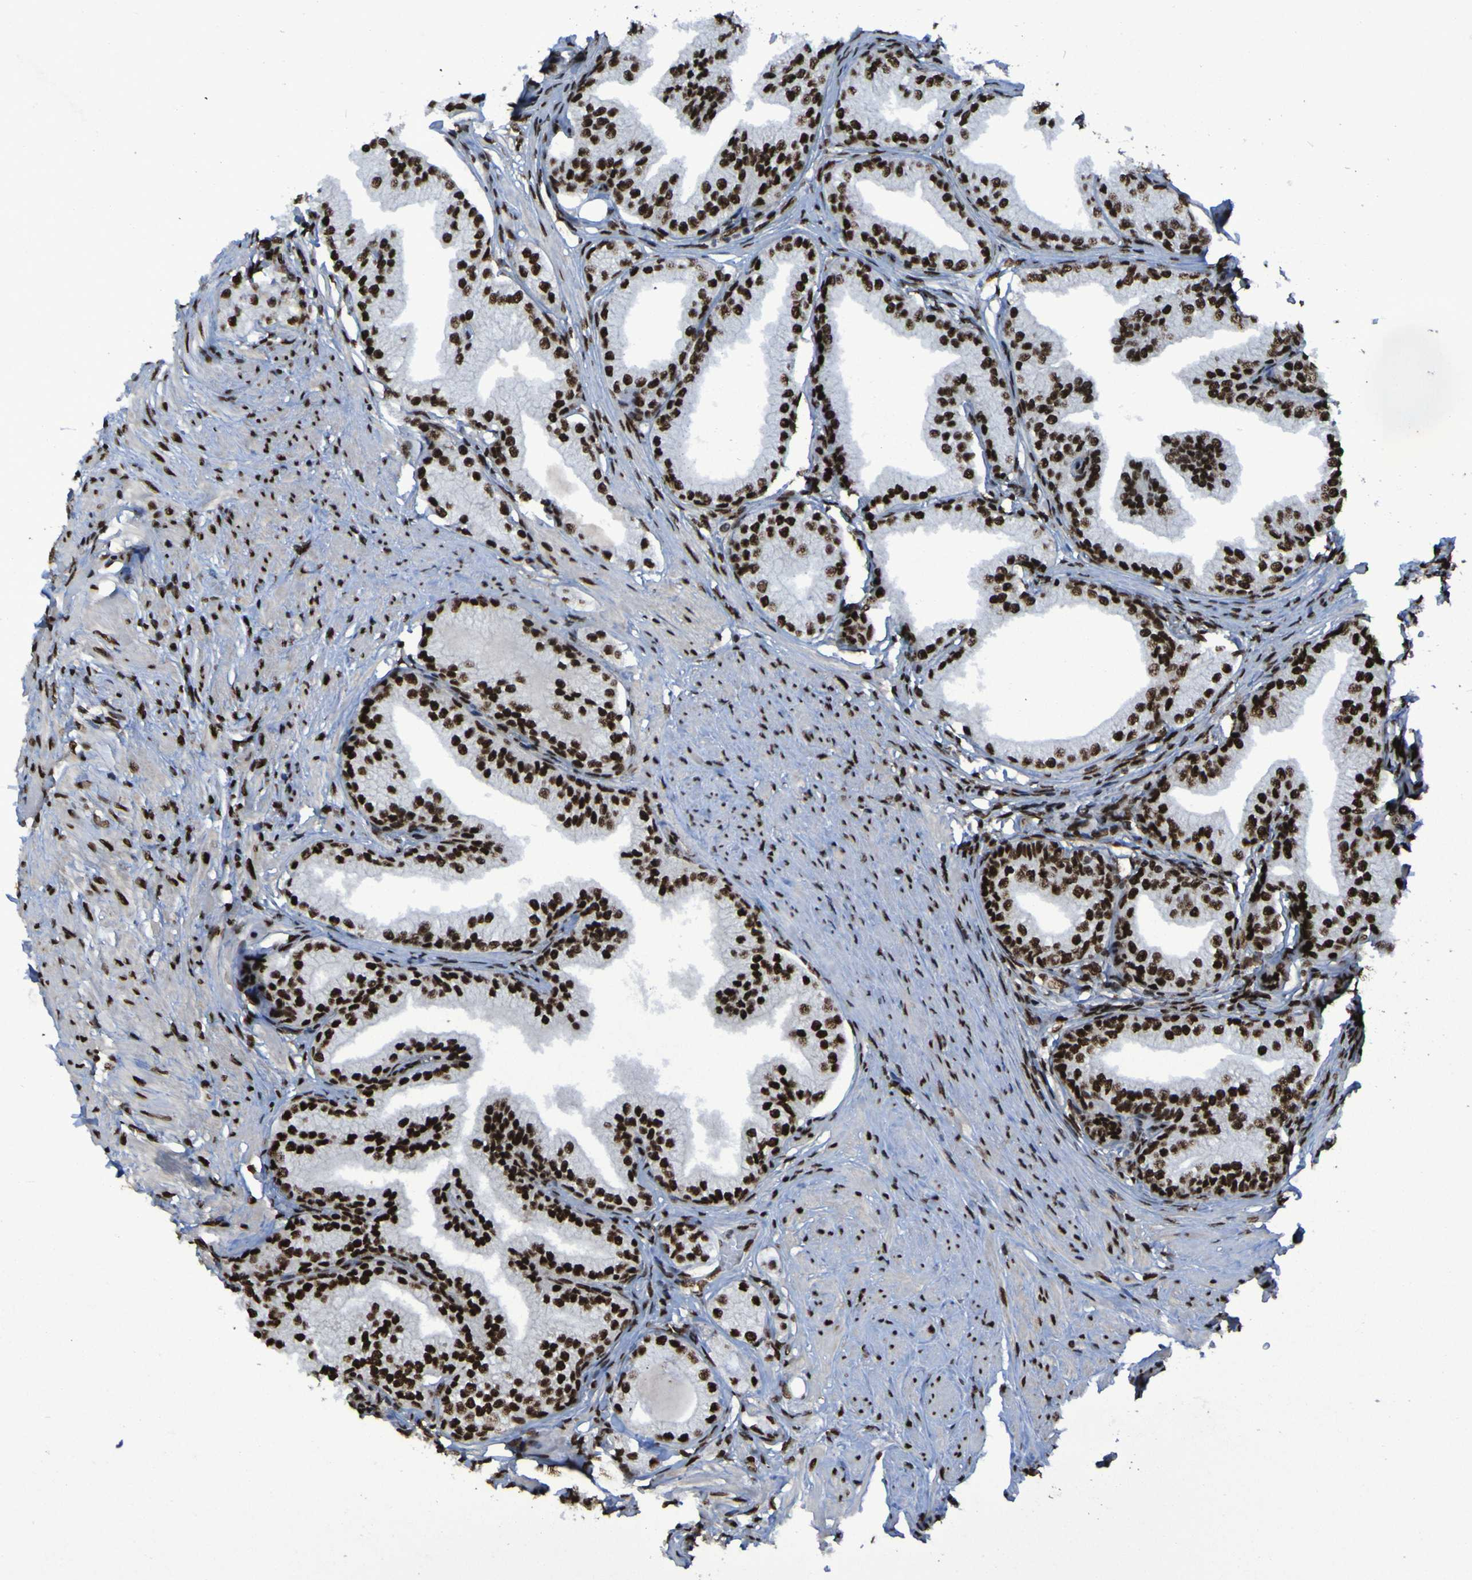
{"staining": {"intensity": "strong", "quantity": ">75%", "location": "nuclear"}, "tissue": "prostate", "cell_type": "Glandular cells", "image_type": "normal", "snomed": [{"axis": "morphology", "description": "Normal tissue, NOS"}, {"axis": "morphology", "description": "Urothelial carcinoma, Low grade"}, {"axis": "topography", "description": "Urinary bladder"}, {"axis": "topography", "description": "Prostate"}], "caption": "Brown immunohistochemical staining in normal human prostate demonstrates strong nuclear expression in approximately >75% of glandular cells. (Stains: DAB (3,3'-diaminobenzidine) in brown, nuclei in blue, Microscopy: brightfield microscopy at high magnification).", "gene": "HNRNPR", "patient": {"sex": "male", "age": 60}}